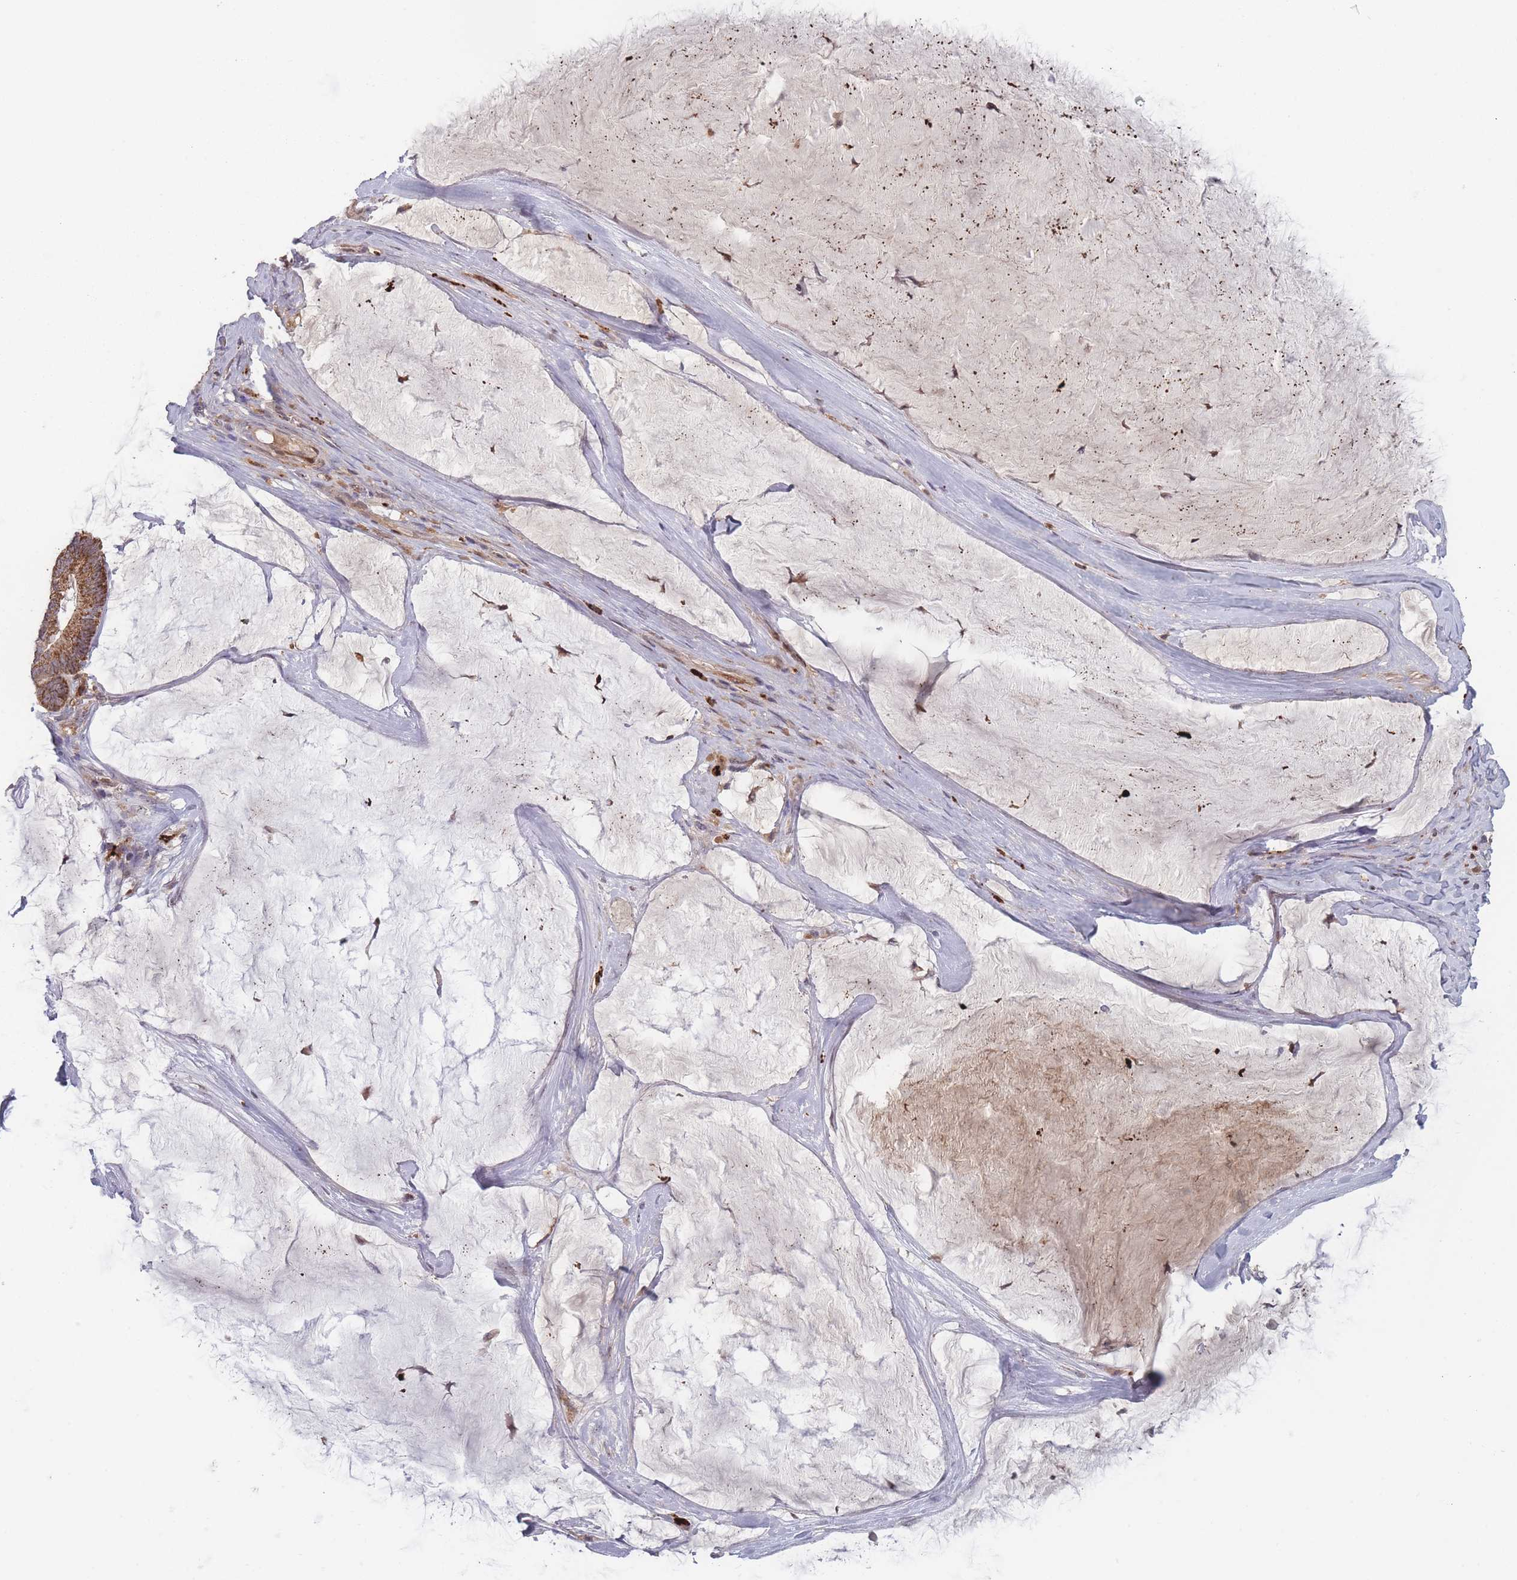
{"staining": {"intensity": "weak", "quantity": ">75%", "location": "cytoplasmic/membranous,nuclear"}, "tissue": "ovarian cancer", "cell_type": "Tumor cells", "image_type": "cancer", "snomed": [{"axis": "morphology", "description": "Cystadenocarcinoma, mucinous, NOS"}, {"axis": "topography", "description": "Ovary"}], "caption": "A low amount of weak cytoplasmic/membranous and nuclear positivity is present in about >75% of tumor cells in ovarian mucinous cystadenocarcinoma tissue. Nuclei are stained in blue.", "gene": "TMEM232", "patient": {"sex": "female", "age": 61}}